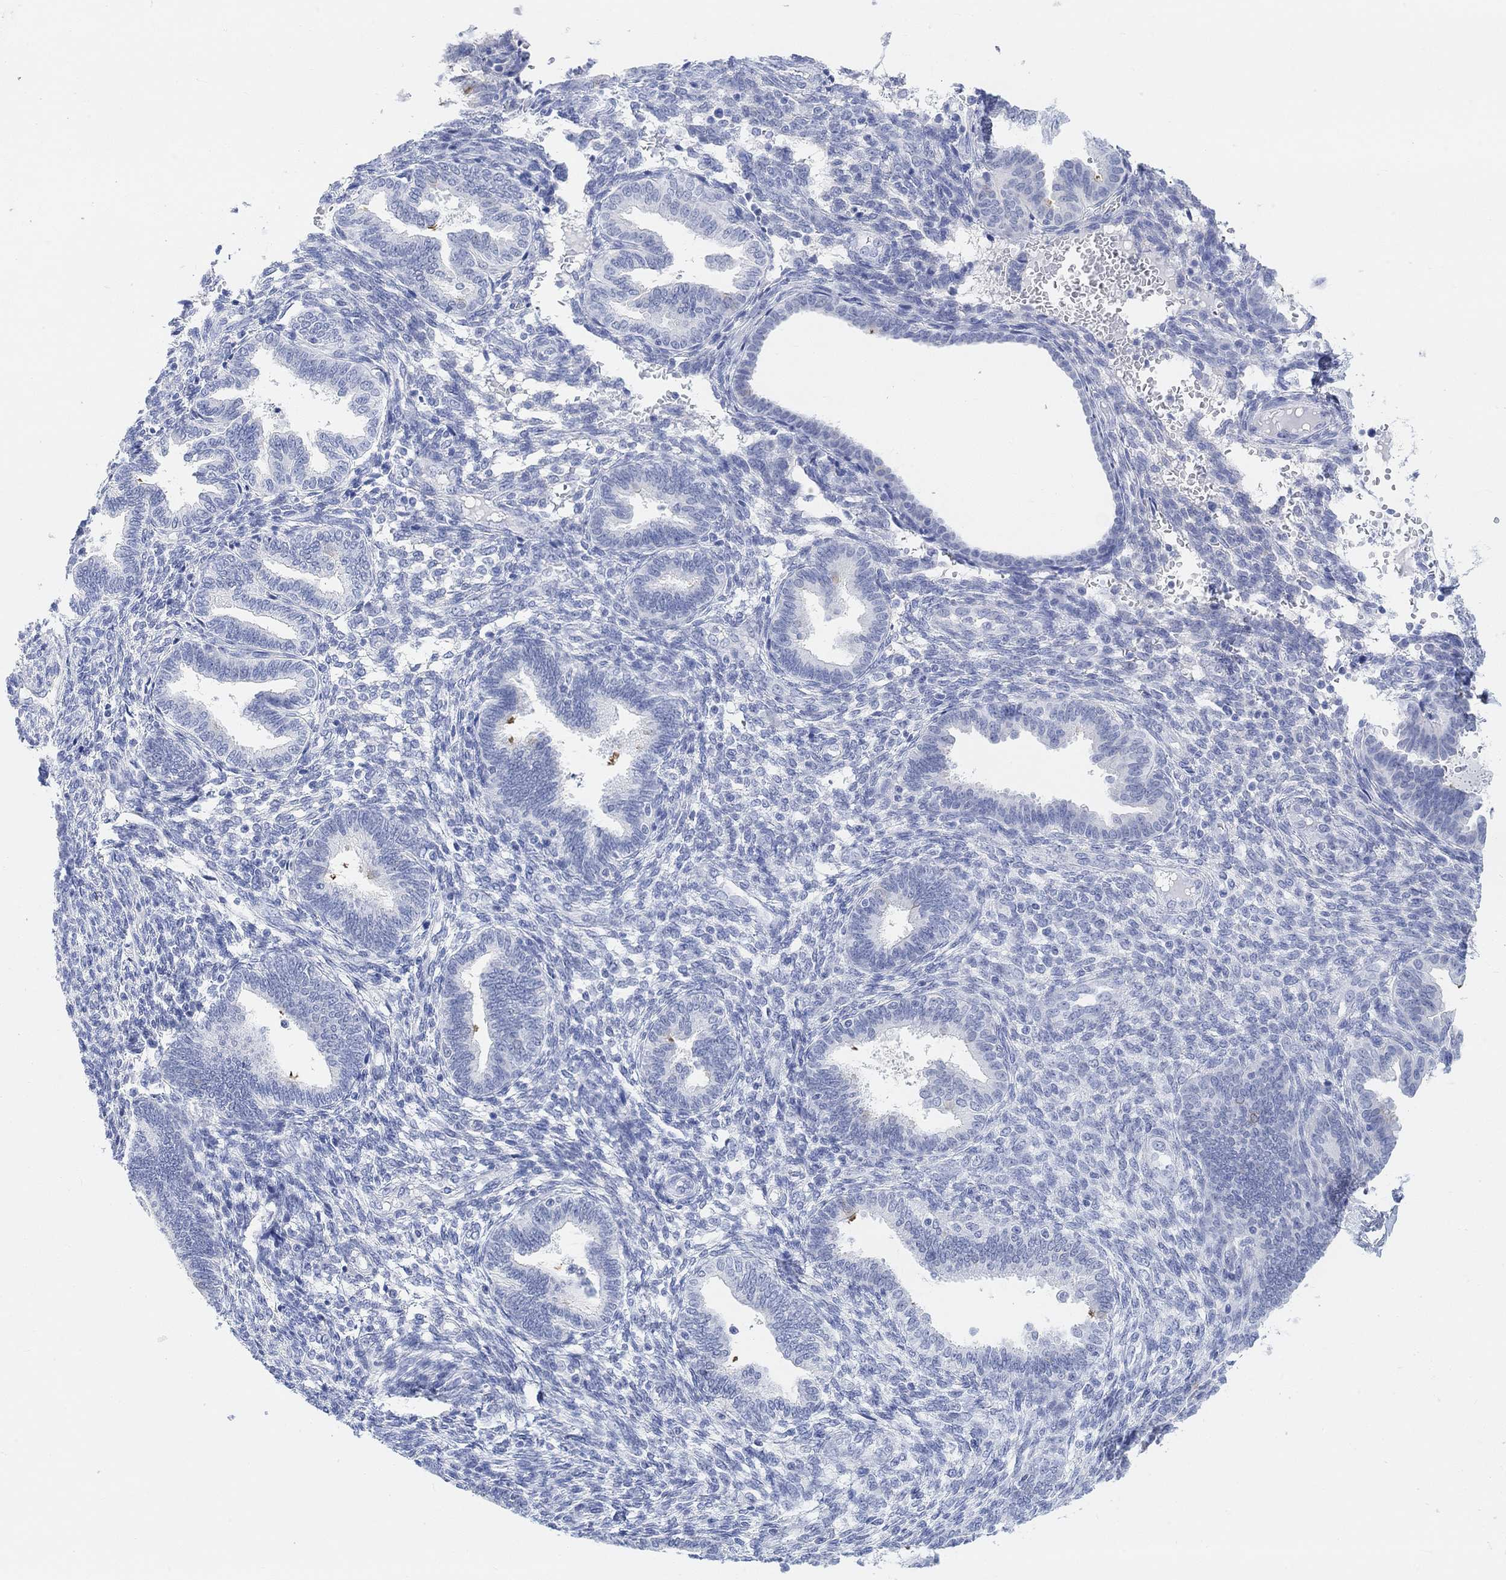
{"staining": {"intensity": "negative", "quantity": "none", "location": "none"}, "tissue": "endometrium", "cell_type": "Cells in endometrial stroma", "image_type": "normal", "snomed": [{"axis": "morphology", "description": "Normal tissue, NOS"}, {"axis": "topography", "description": "Endometrium"}], "caption": "IHC photomicrograph of normal endometrium: endometrium stained with DAB (3,3'-diaminobenzidine) reveals no significant protein positivity in cells in endometrial stroma.", "gene": "ENO4", "patient": {"sex": "female", "age": 42}}